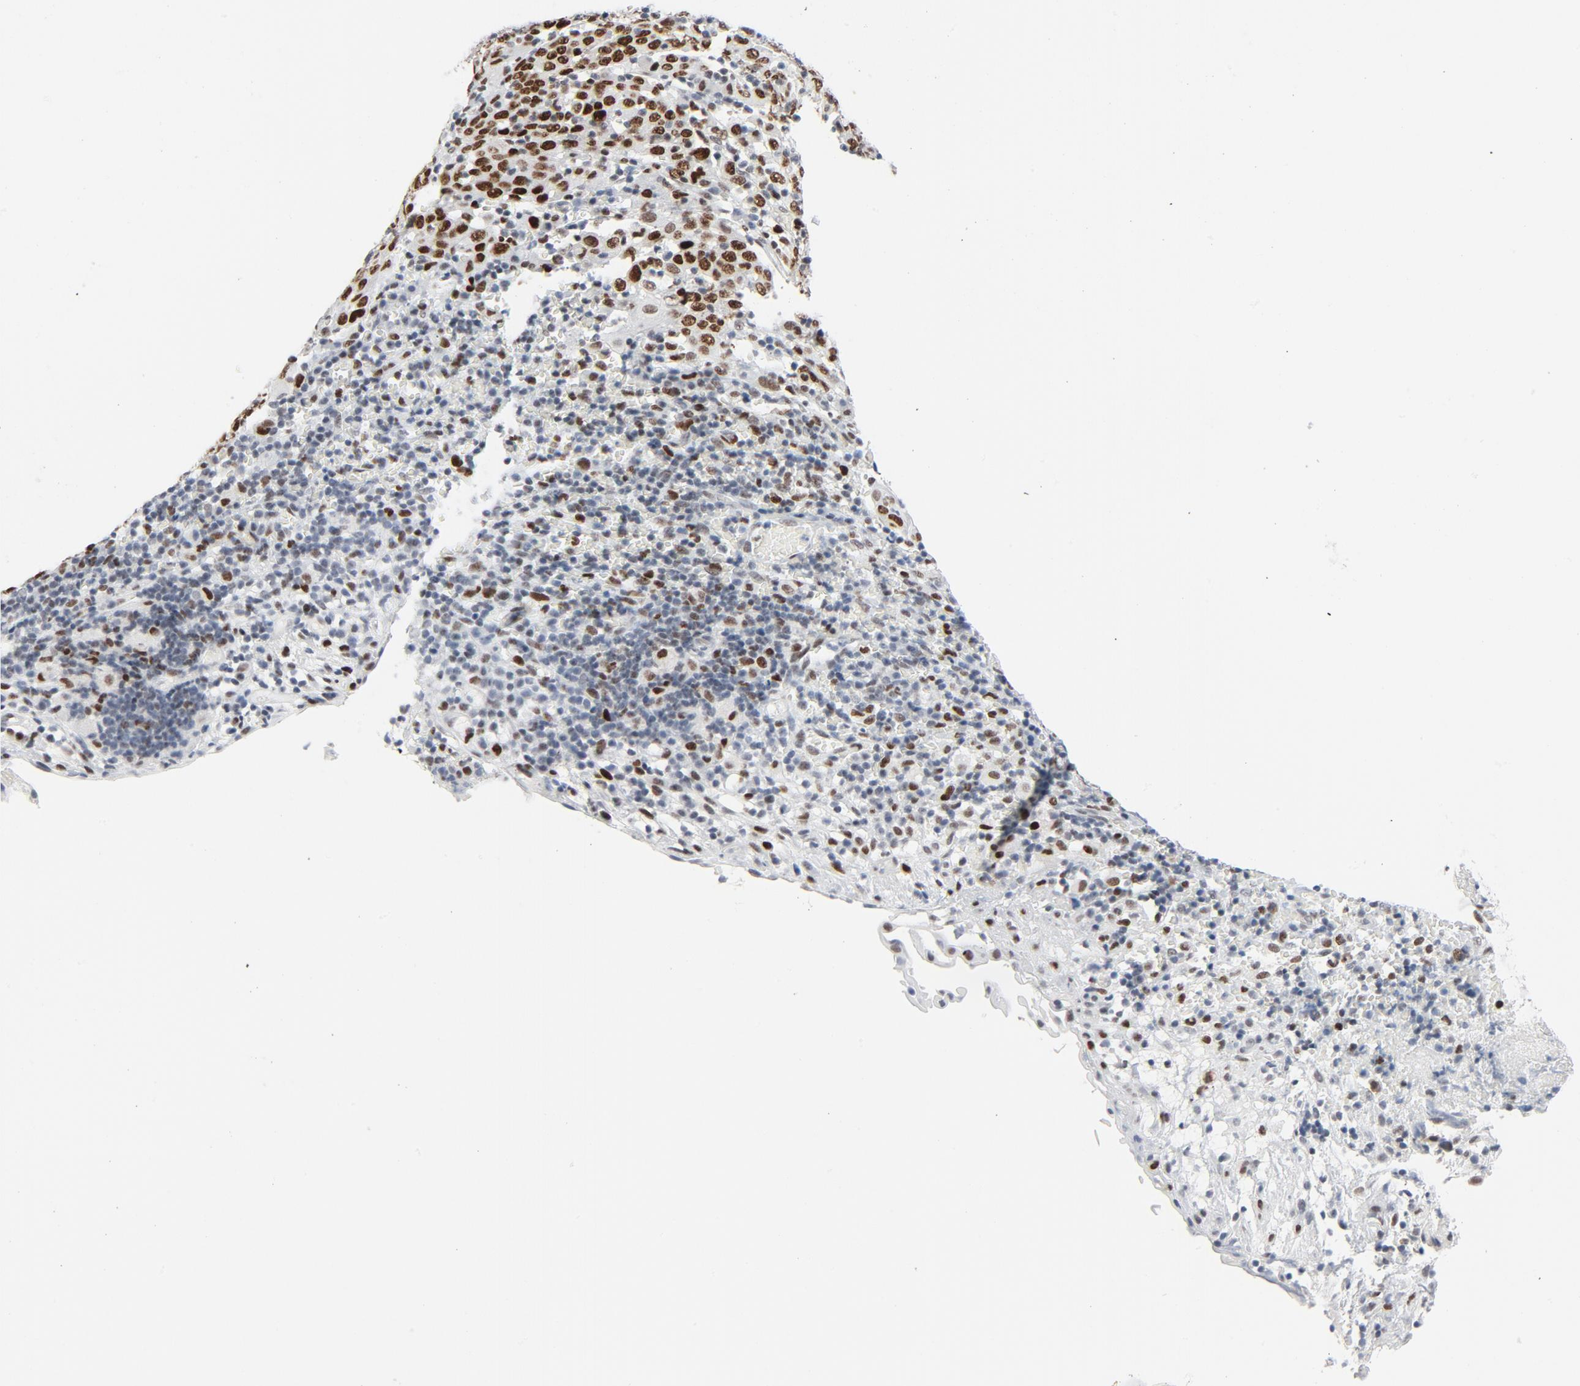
{"staining": {"intensity": "strong", "quantity": ">75%", "location": "cytoplasmic/membranous,nuclear"}, "tissue": "cervical cancer", "cell_type": "Tumor cells", "image_type": "cancer", "snomed": [{"axis": "morphology", "description": "Normal tissue, NOS"}, {"axis": "morphology", "description": "Squamous cell carcinoma, NOS"}, {"axis": "topography", "description": "Cervix"}], "caption": "Cervical squamous cell carcinoma stained with DAB (3,3'-diaminobenzidine) immunohistochemistry shows high levels of strong cytoplasmic/membranous and nuclear staining in approximately >75% of tumor cells.", "gene": "POLD1", "patient": {"sex": "female", "age": 67}}